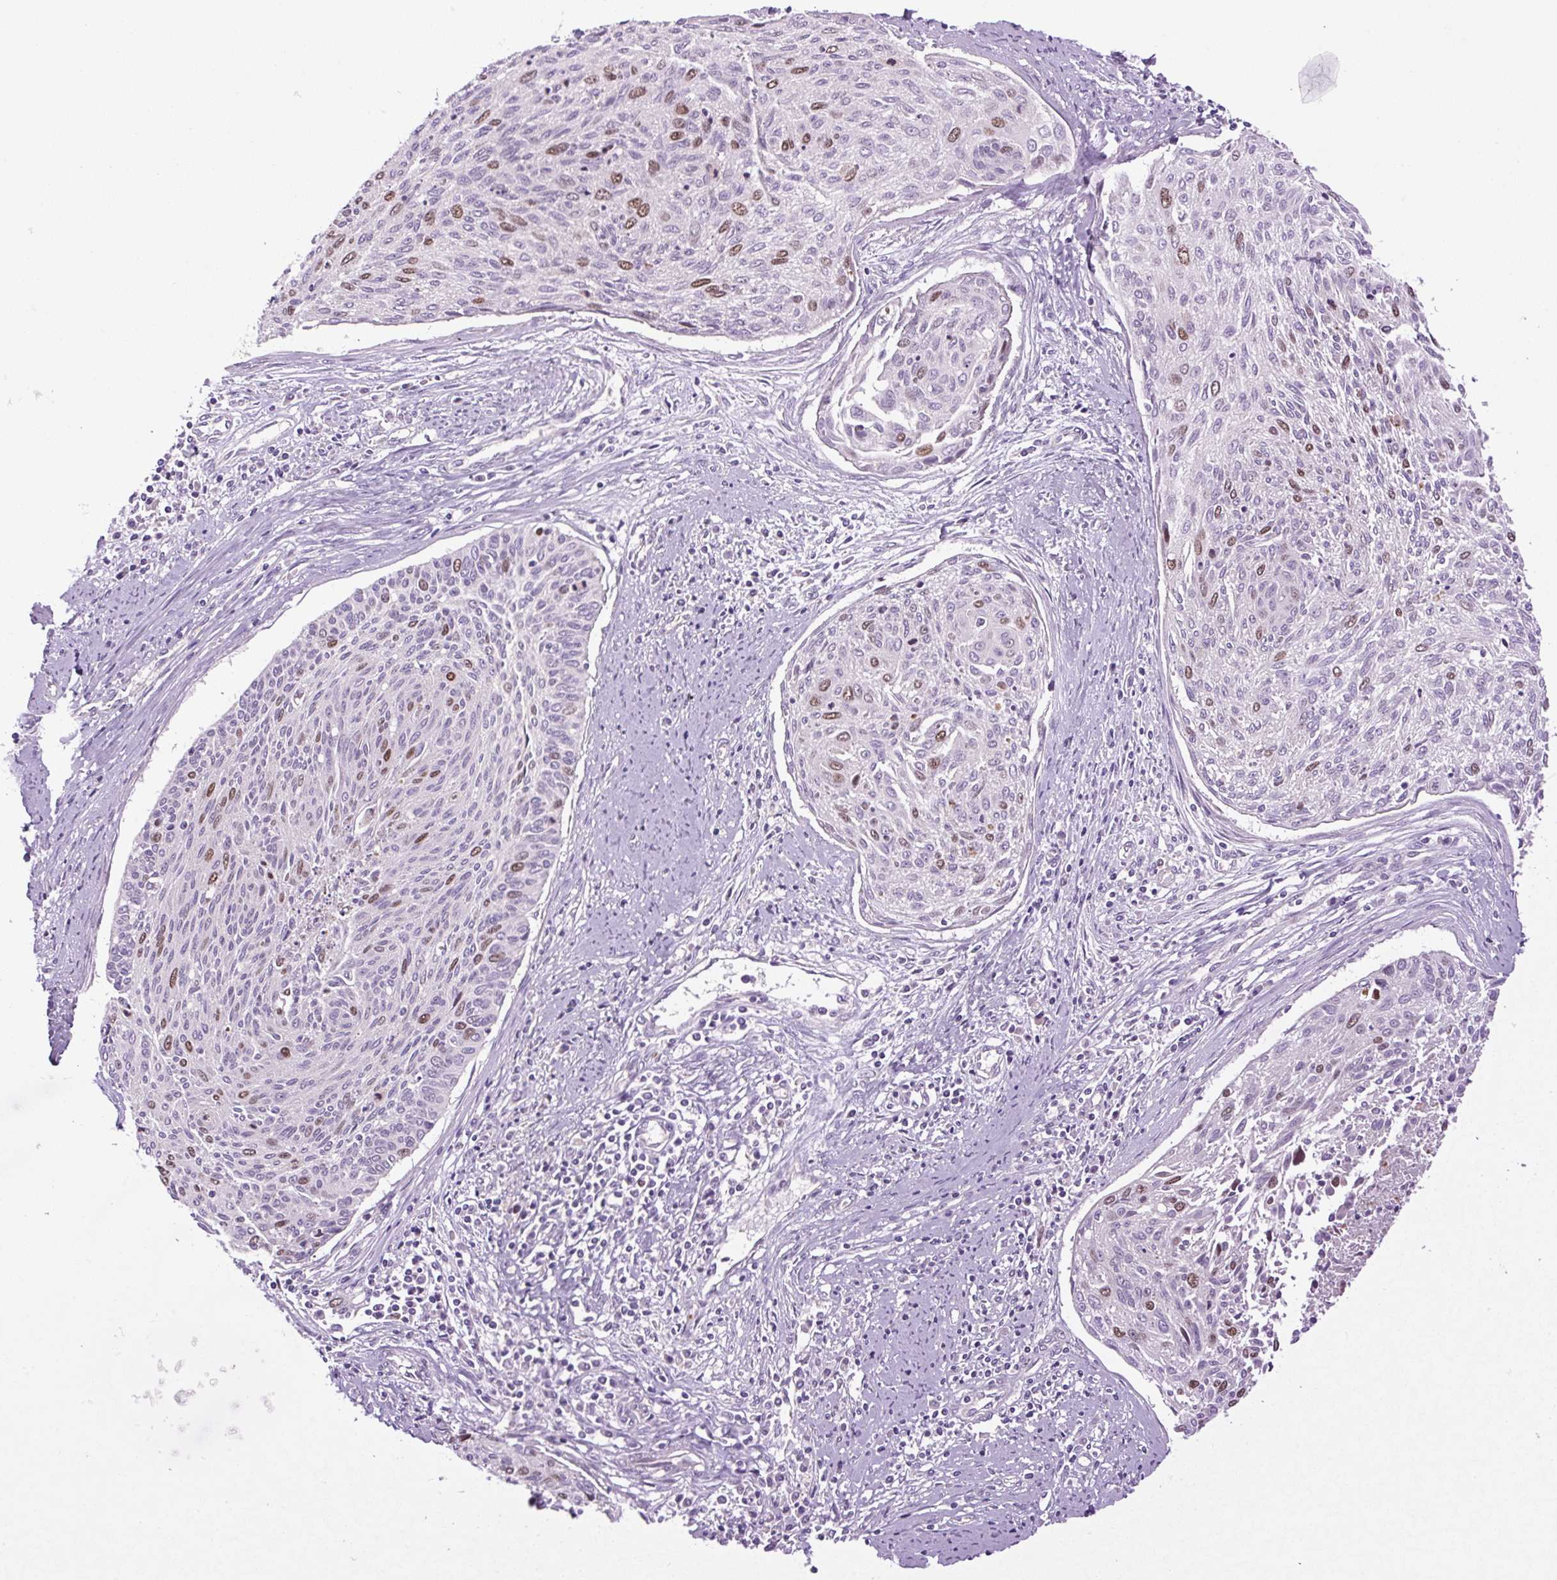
{"staining": {"intensity": "moderate", "quantity": "25%-75%", "location": "nuclear"}, "tissue": "cervical cancer", "cell_type": "Tumor cells", "image_type": "cancer", "snomed": [{"axis": "morphology", "description": "Squamous cell carcinoma, NOS"}, {"axis": "topography", "description": "Cervix"}], "caption": "Immunohistochemistry image of cervical squamous cell carcinoma stained for a protein (brown), which exhibits medium levels of moderate nuclear staining in about 25%-75% of tumor cells.", "gene": "KIFC1", "patient": {"sex": "female", "age": 55}}